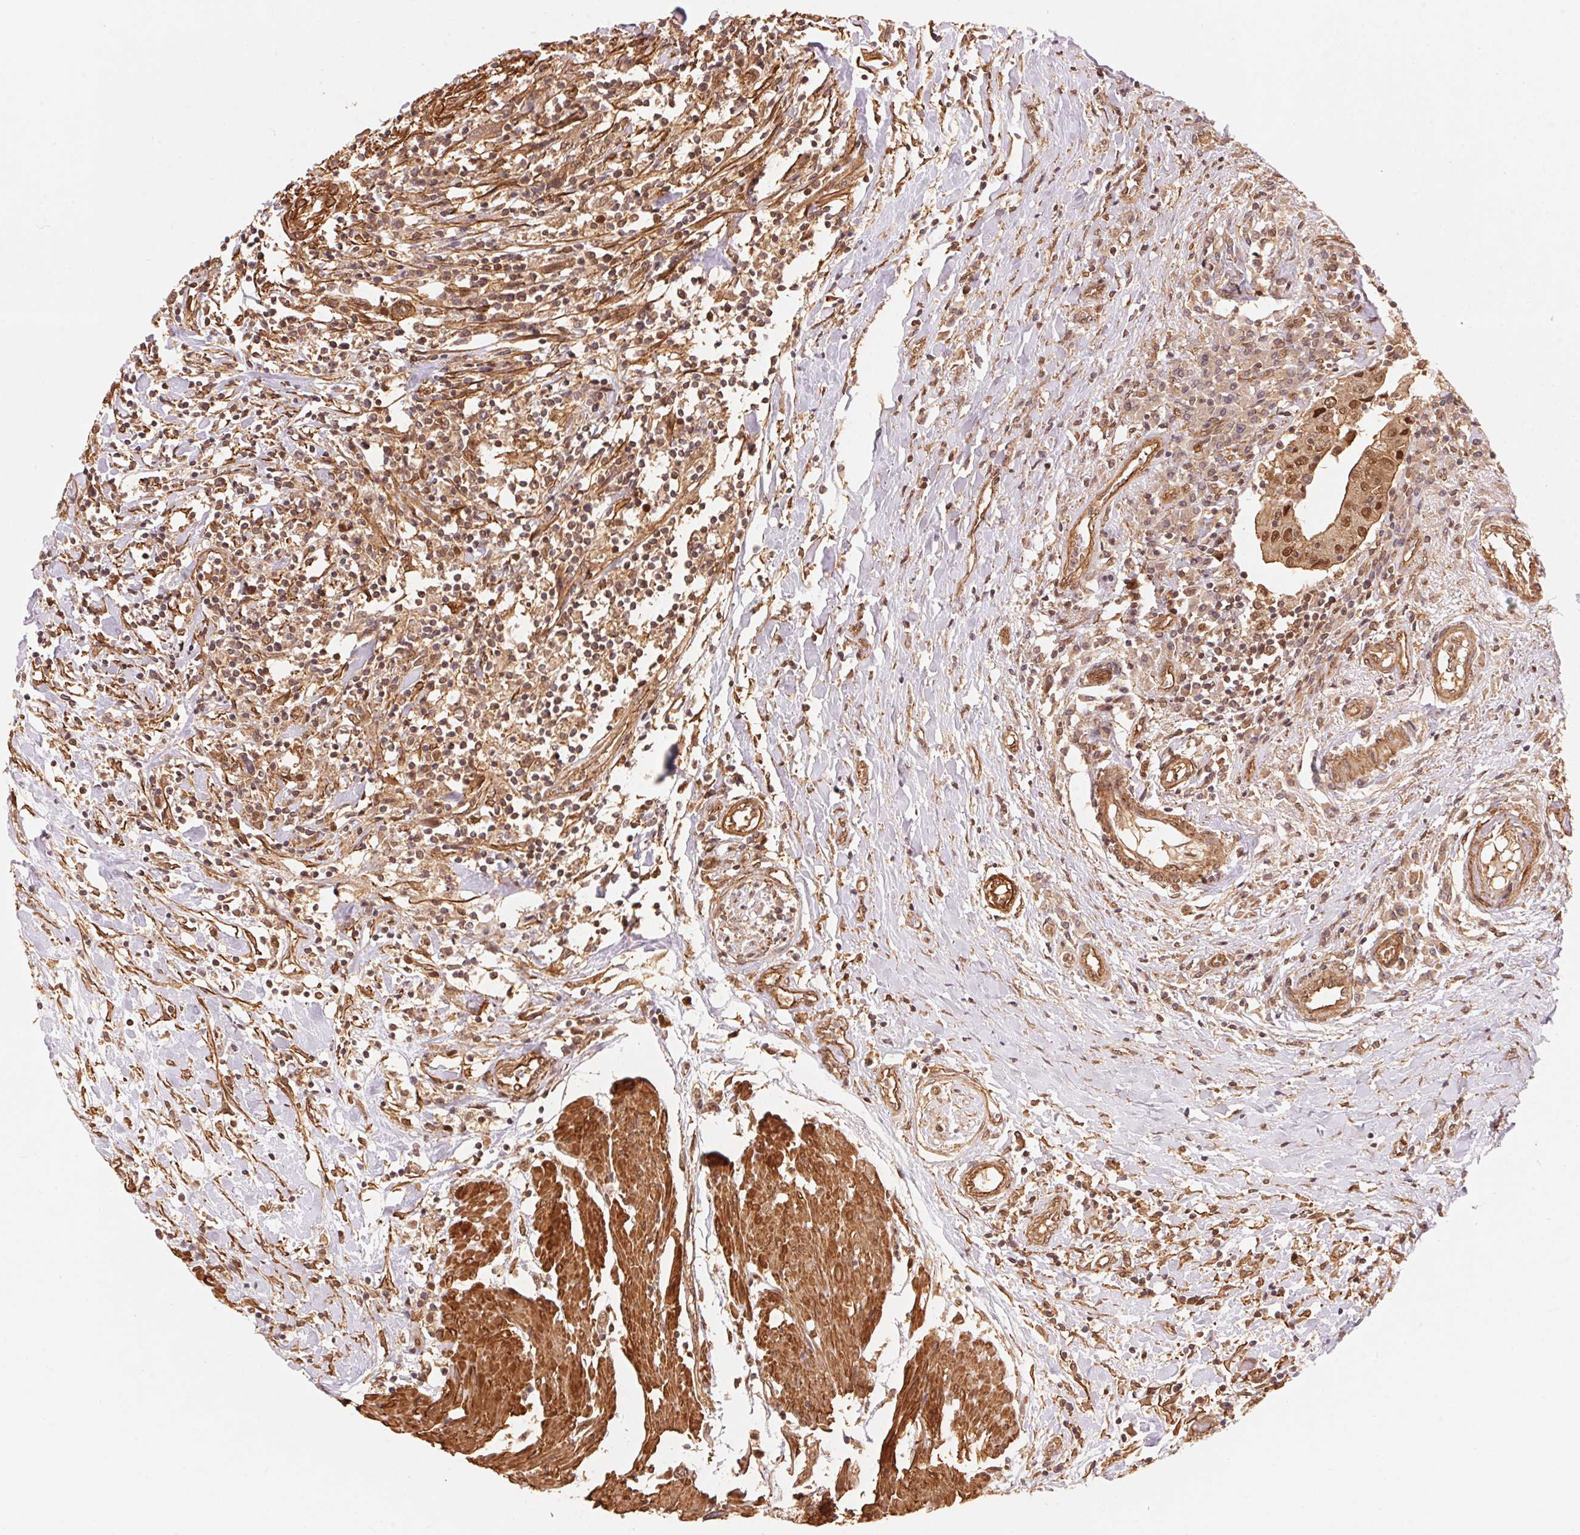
{"staining": {"intensity": "moderate", "quantity": ">75%", "location": "cytoplasmic/membranous,nuclear"}, "tissue": "urothelial cancer", "cell_type": "Tumor cells", "image_type": "cancer", "snomed": [{"axis": "morphology", "description": "Urothelial carcinoma, High grade"}, {"axis": "topography", "description": "Urinary bladder"}], "caption": "Tumor cells reveal medium levels of moderate cytoplasmic/membranous and nuclear staining in approximately >75% of cells in high-grade urothelial carcinoma.", "gene": "TNIP2", "patient": {"sex": "male", "age": 61}}